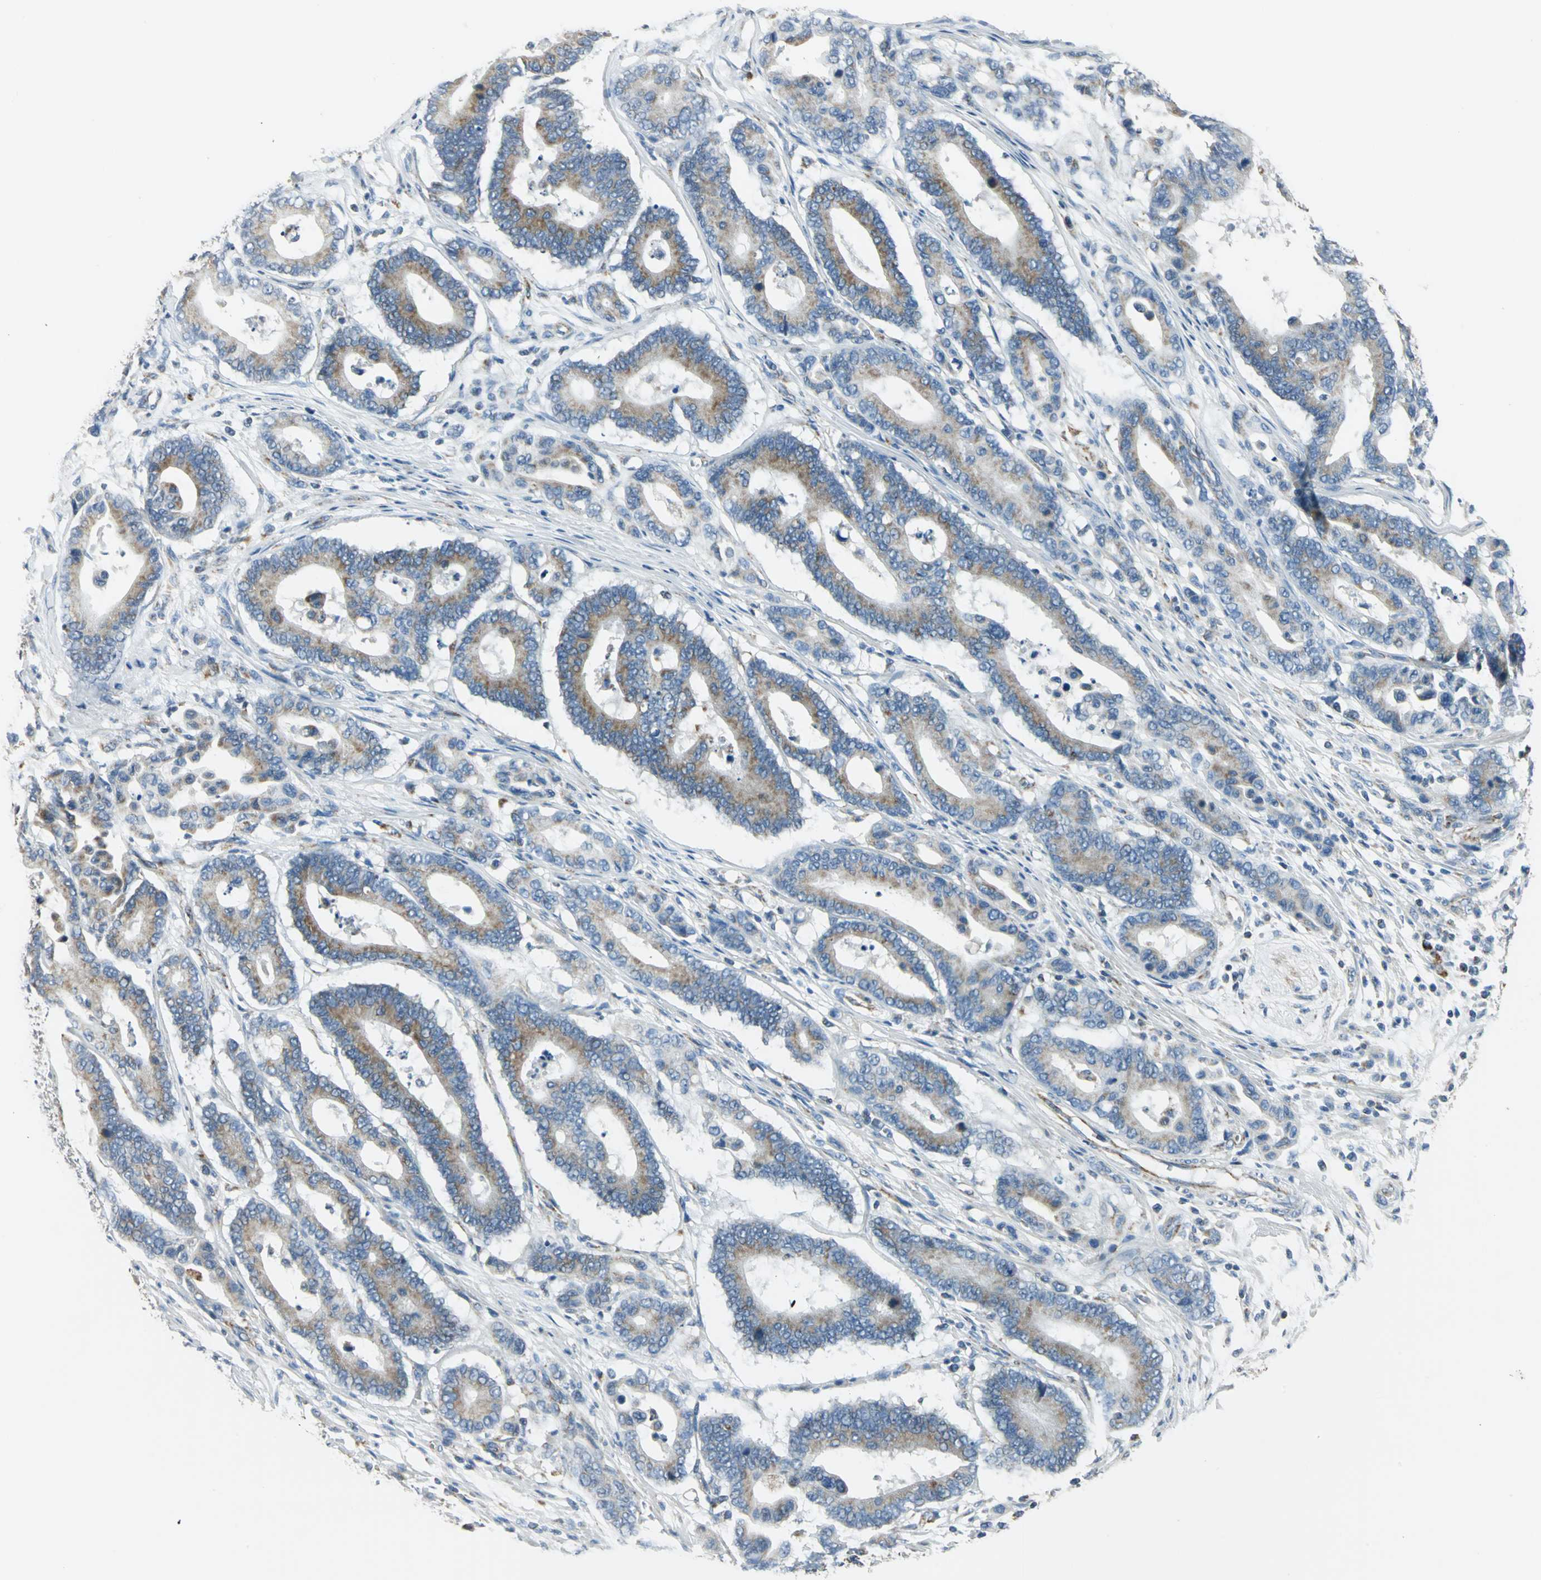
{"staining": {"intensity": "moderate", "quantity": ">75%", "location": "cytoplasmic/membranous"}, "tissue": "colorectal cancer", "cell_type": "Tumor cells", "image_type": "cancer", "snomed": [{"axis": "morphology", "description": "Normal tissue, NOS"}, {"axis": "morphology", "description": "Adenocarcinoma, NOS"}, {"axis": "topography", "description": "Colon"}], "caption": "Colorectal cancer (adenocarcinoma) was stained to show a protein in brown. There is medium levels of moderate cytoplasmic/membranous expression in about >75% of tumor cells.", "gene": "ACADM", "patient": {"sex": "male", "age": 82}}